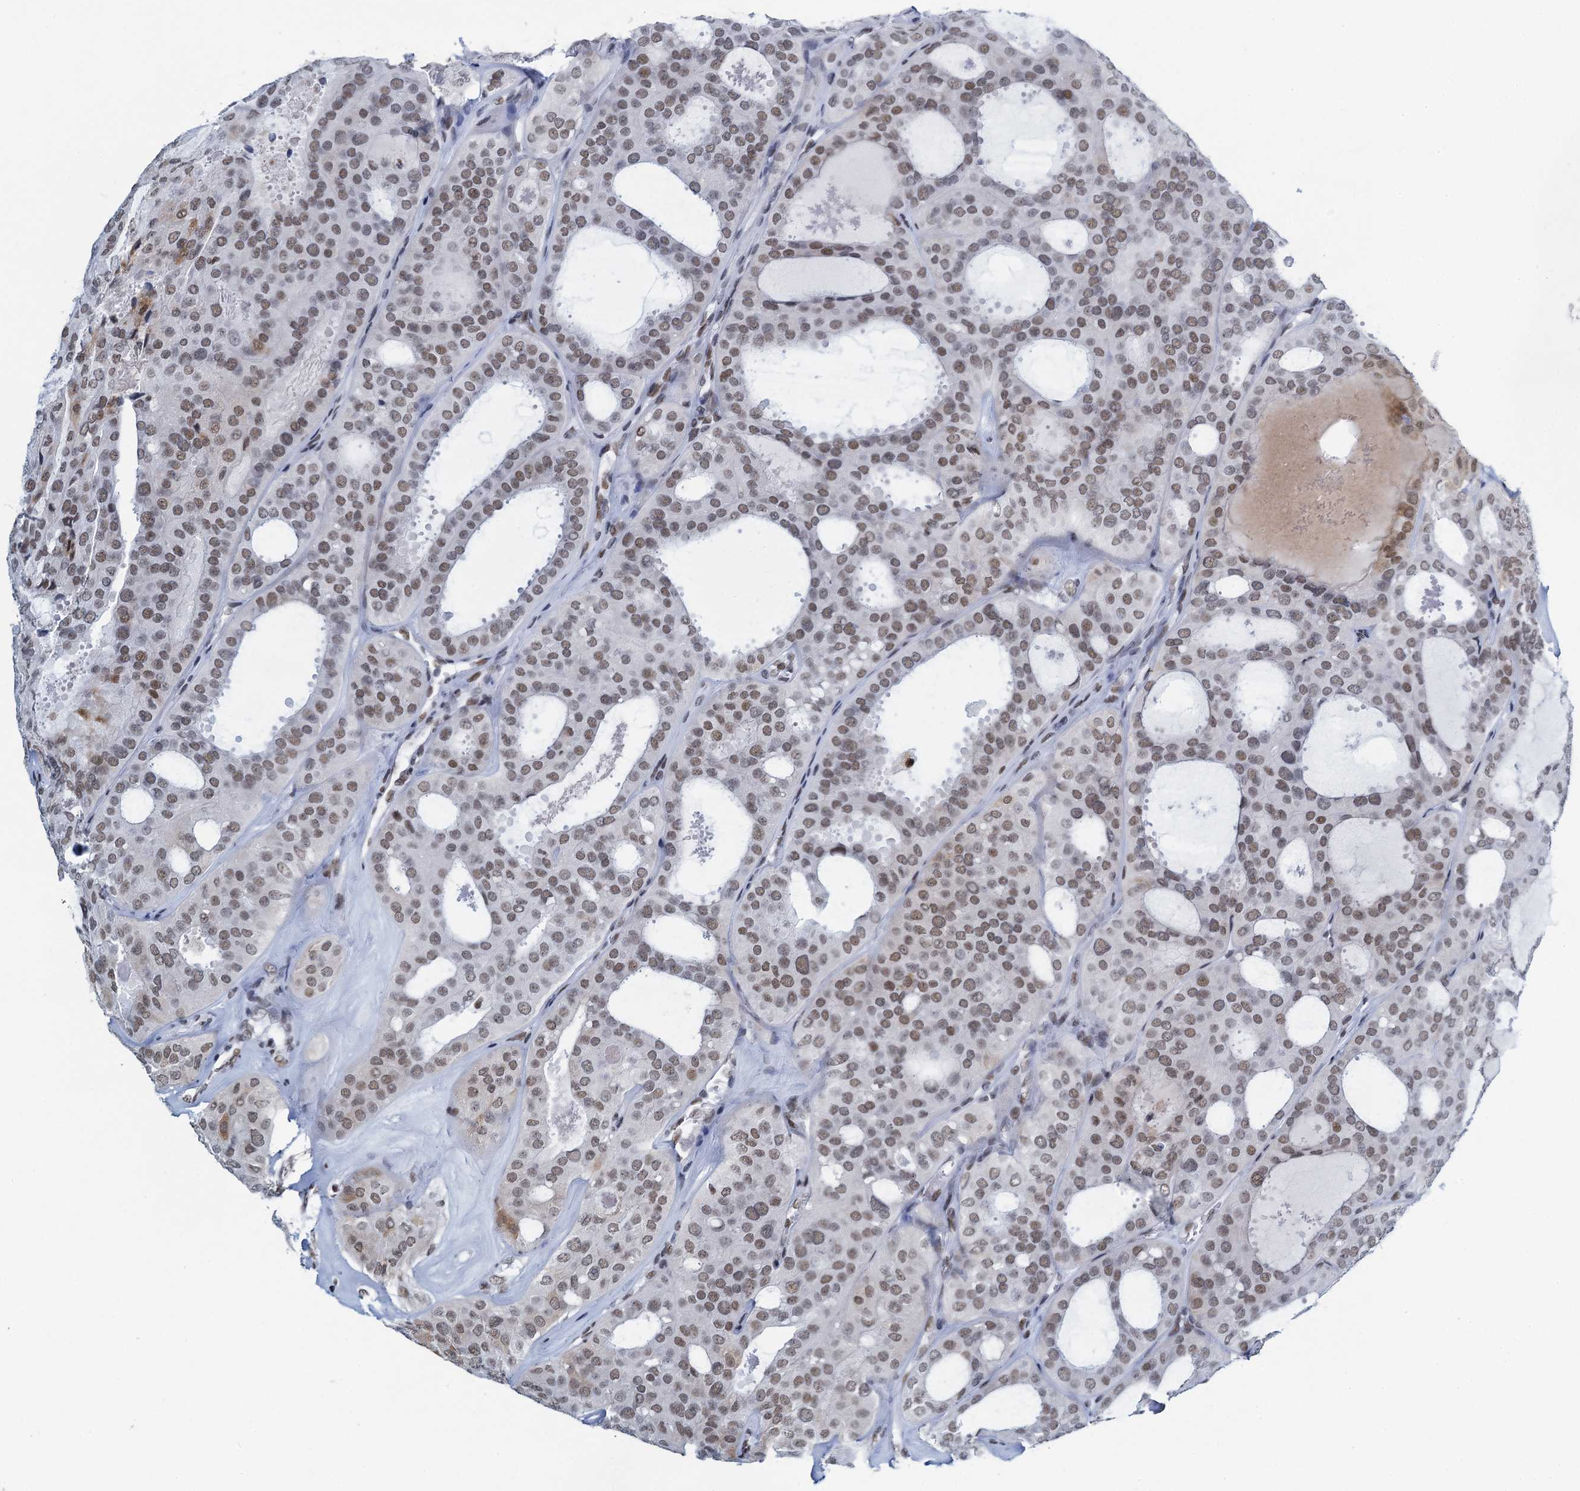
{"staining": {"intensity": "weak", "quantity": ">75%", "location": "nuclear"}, "tissue": "thyroid cancer", "cell_type": "Tumor cells", "image_type": "cancer", "snomed": [{"axis": "morphology", "description": "Follicular adenoma carcinoma, NOS"}, {"axis": "topography", "description": "Thyroid gland"}], "caption": "Human thyroid cancer stained with a brown dye displays weak nuclear positive staining in about >75% of tumor cells.", "gene": "HNRNPUL2", "patient": {"sex": "male", "age": 75}}